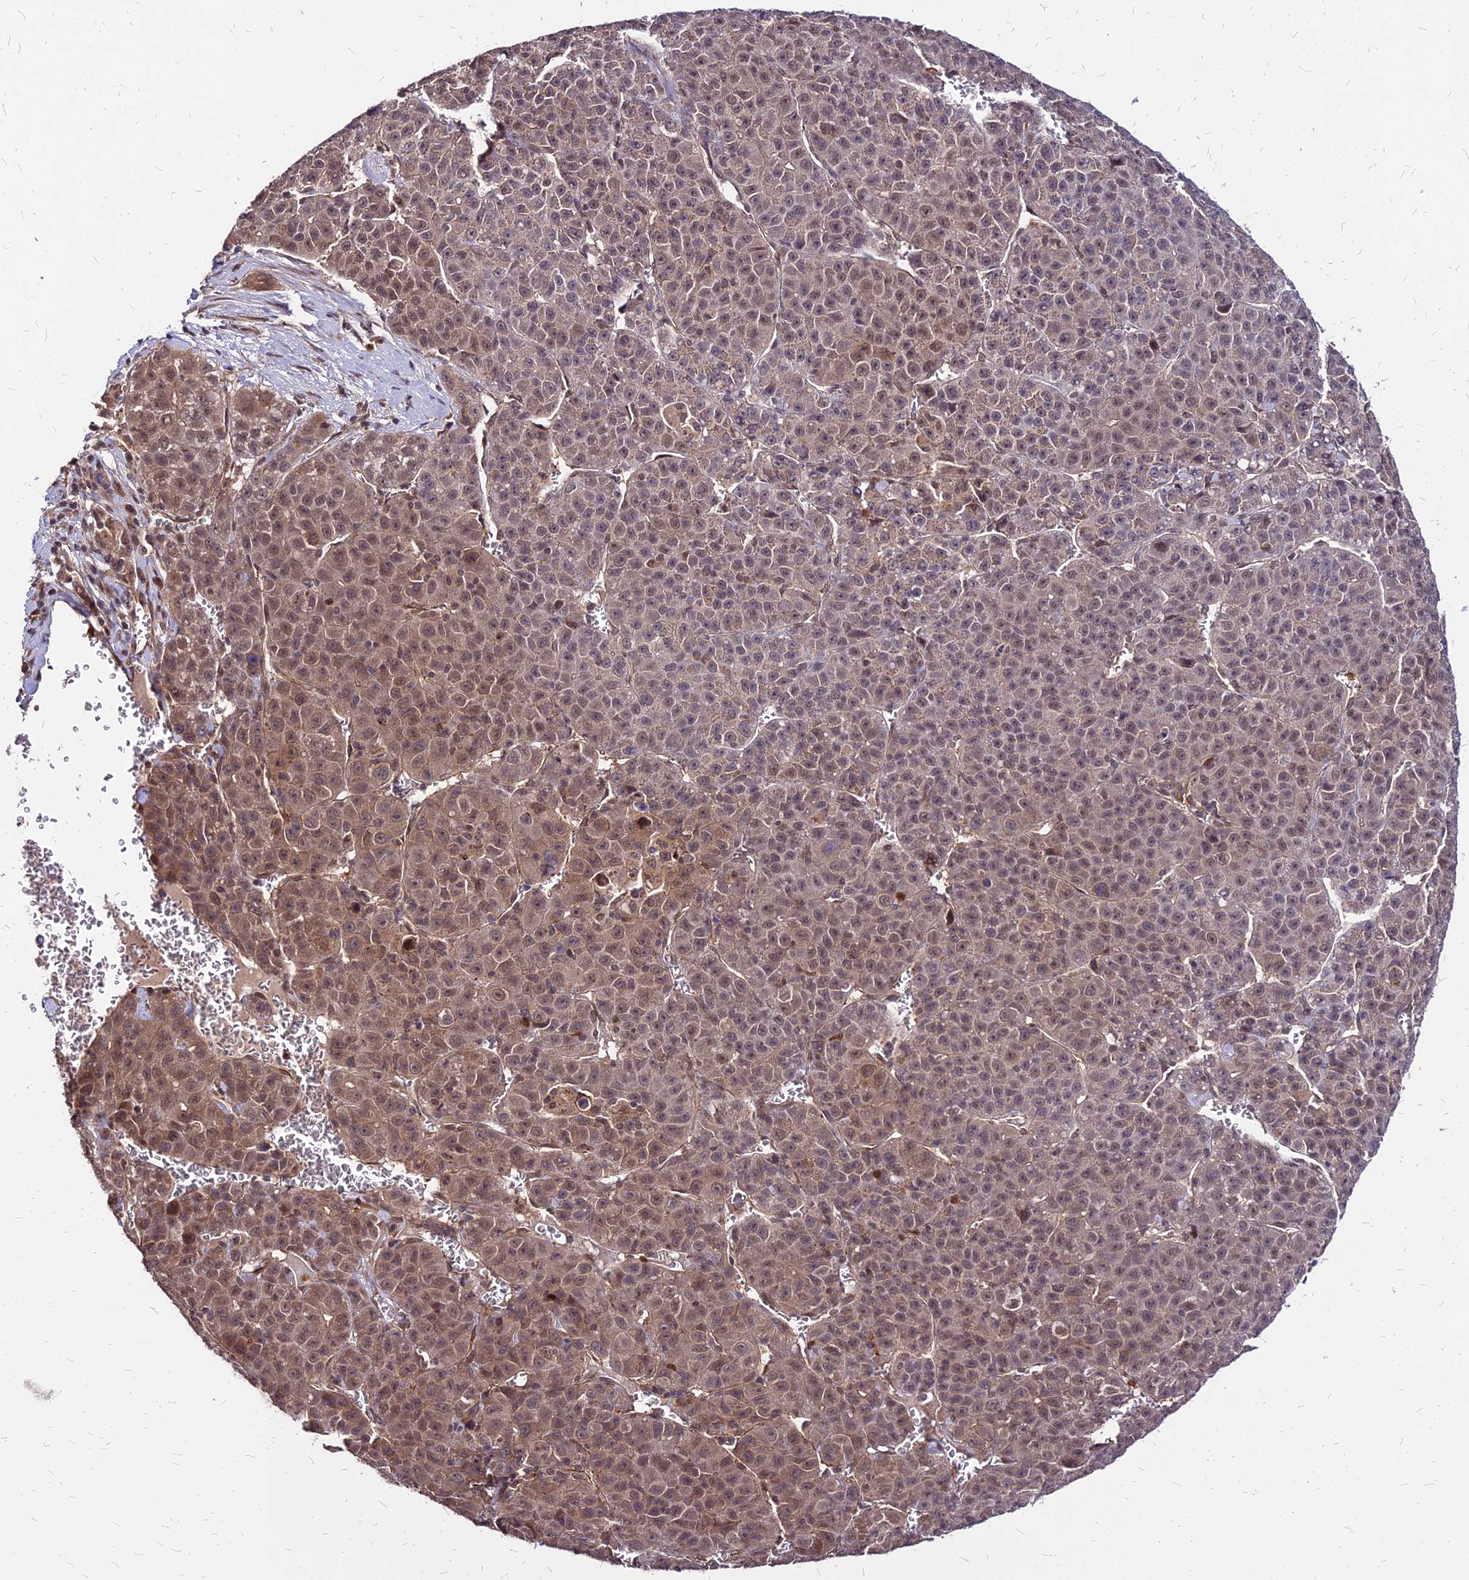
{"staining": {"intensity": "moderate", "quantity": ">75%", "location": "cytoplasmic/membranous,nuclear"}, "tissue": "liver cancer", "cell_type": "Tumor cells", "image_type": "cancer", "snomed": [{"axis": "morphology", "description": "Carcinoma, Hepatocellular, NOS"}, {"axis": "topography", "description": "Liver"}], "caption": "A brown stain shows moderate cytoplasmic/membranous and nuclear staining of a protein in human liver cancer (hepatocellular carcinoma) tumor cells.", "gene": "APBA3", "patient": {"sex": "female", "age": 53}}